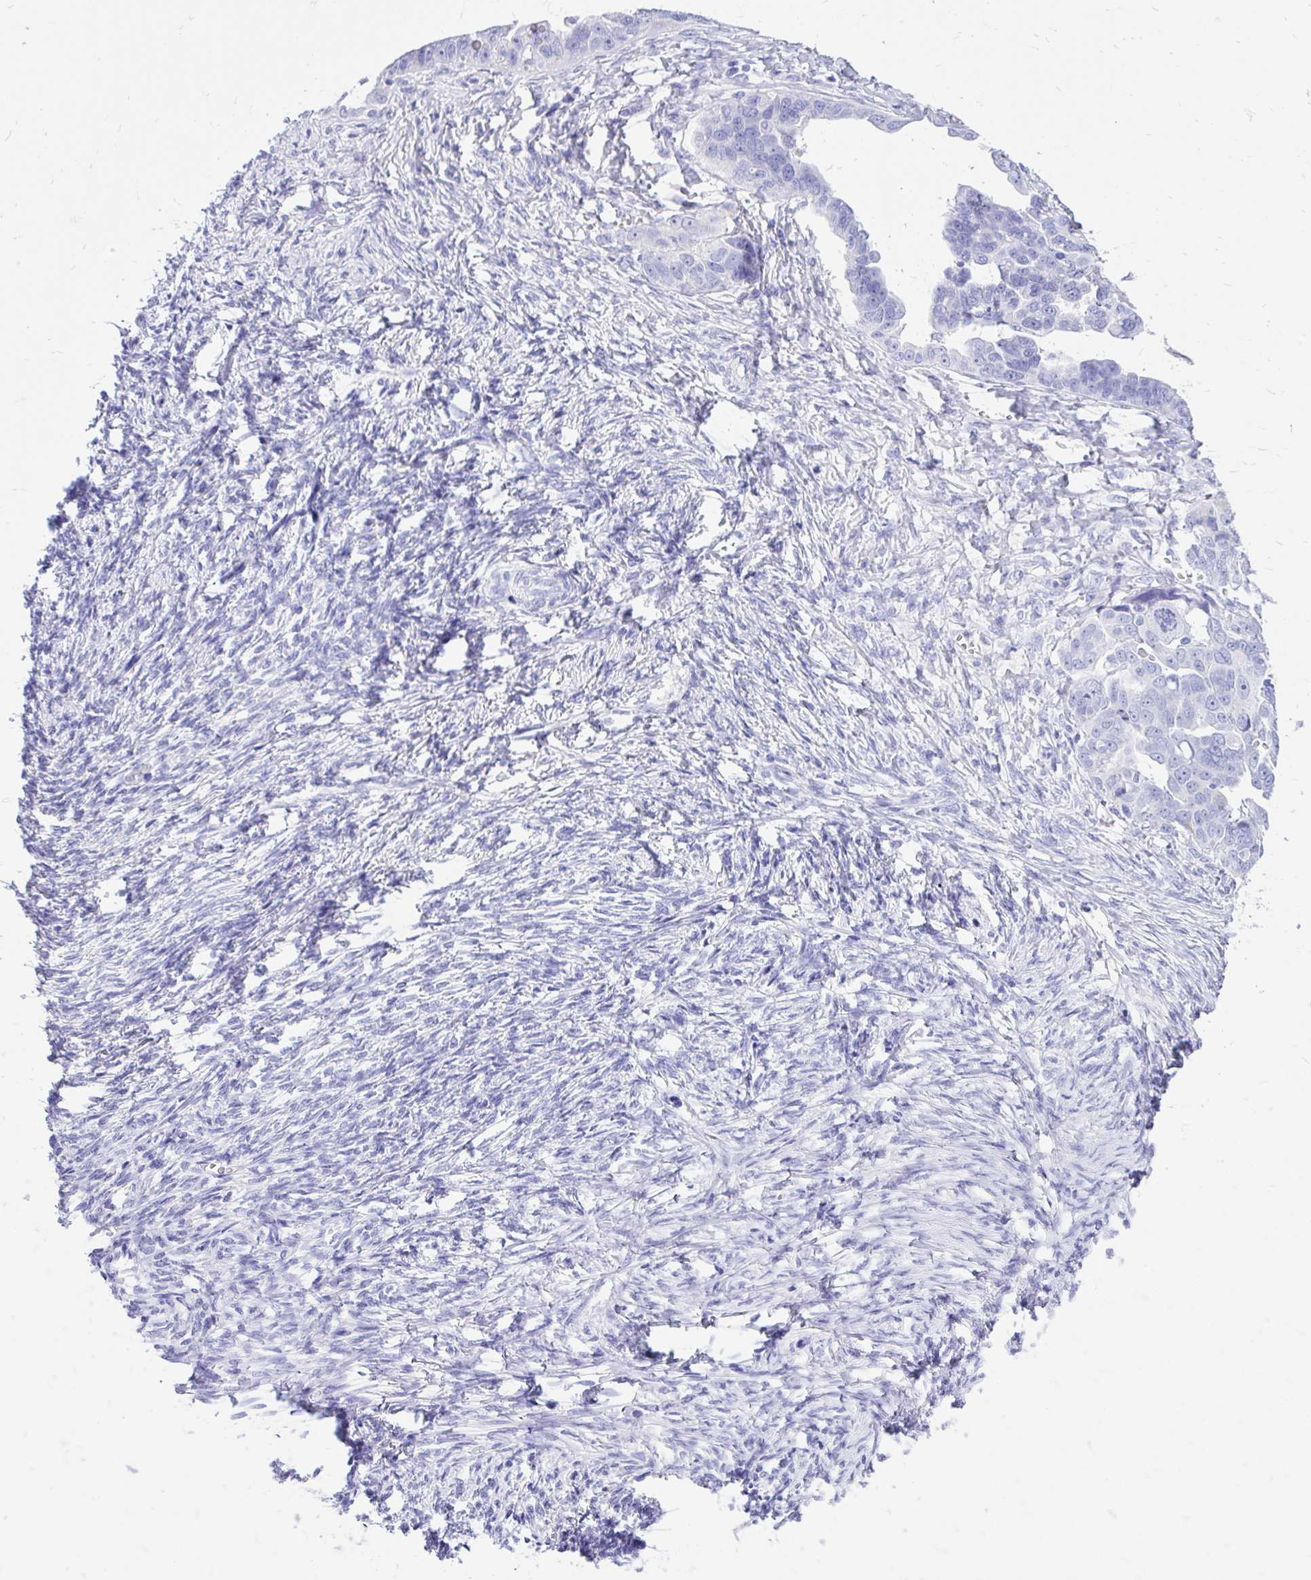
{"staining": {"intensity": "negative", "quantity": "none", "location": "none"}, "tissue": "ovarian cancer", "cell_type": "Tumor cells", "image_type": "cancer", "snomed": [{"axis": "morphology", "description": "Cystadenocarcinoma, serous, NOS"}, {"axis": "topography", "description": "Ovary"}], "caption": "Histopathology image shows no significant protein expression in tumor cells of ovarian cancer.", "gene": "MON1A", "patient": {"sex": "female", "age": 59}}